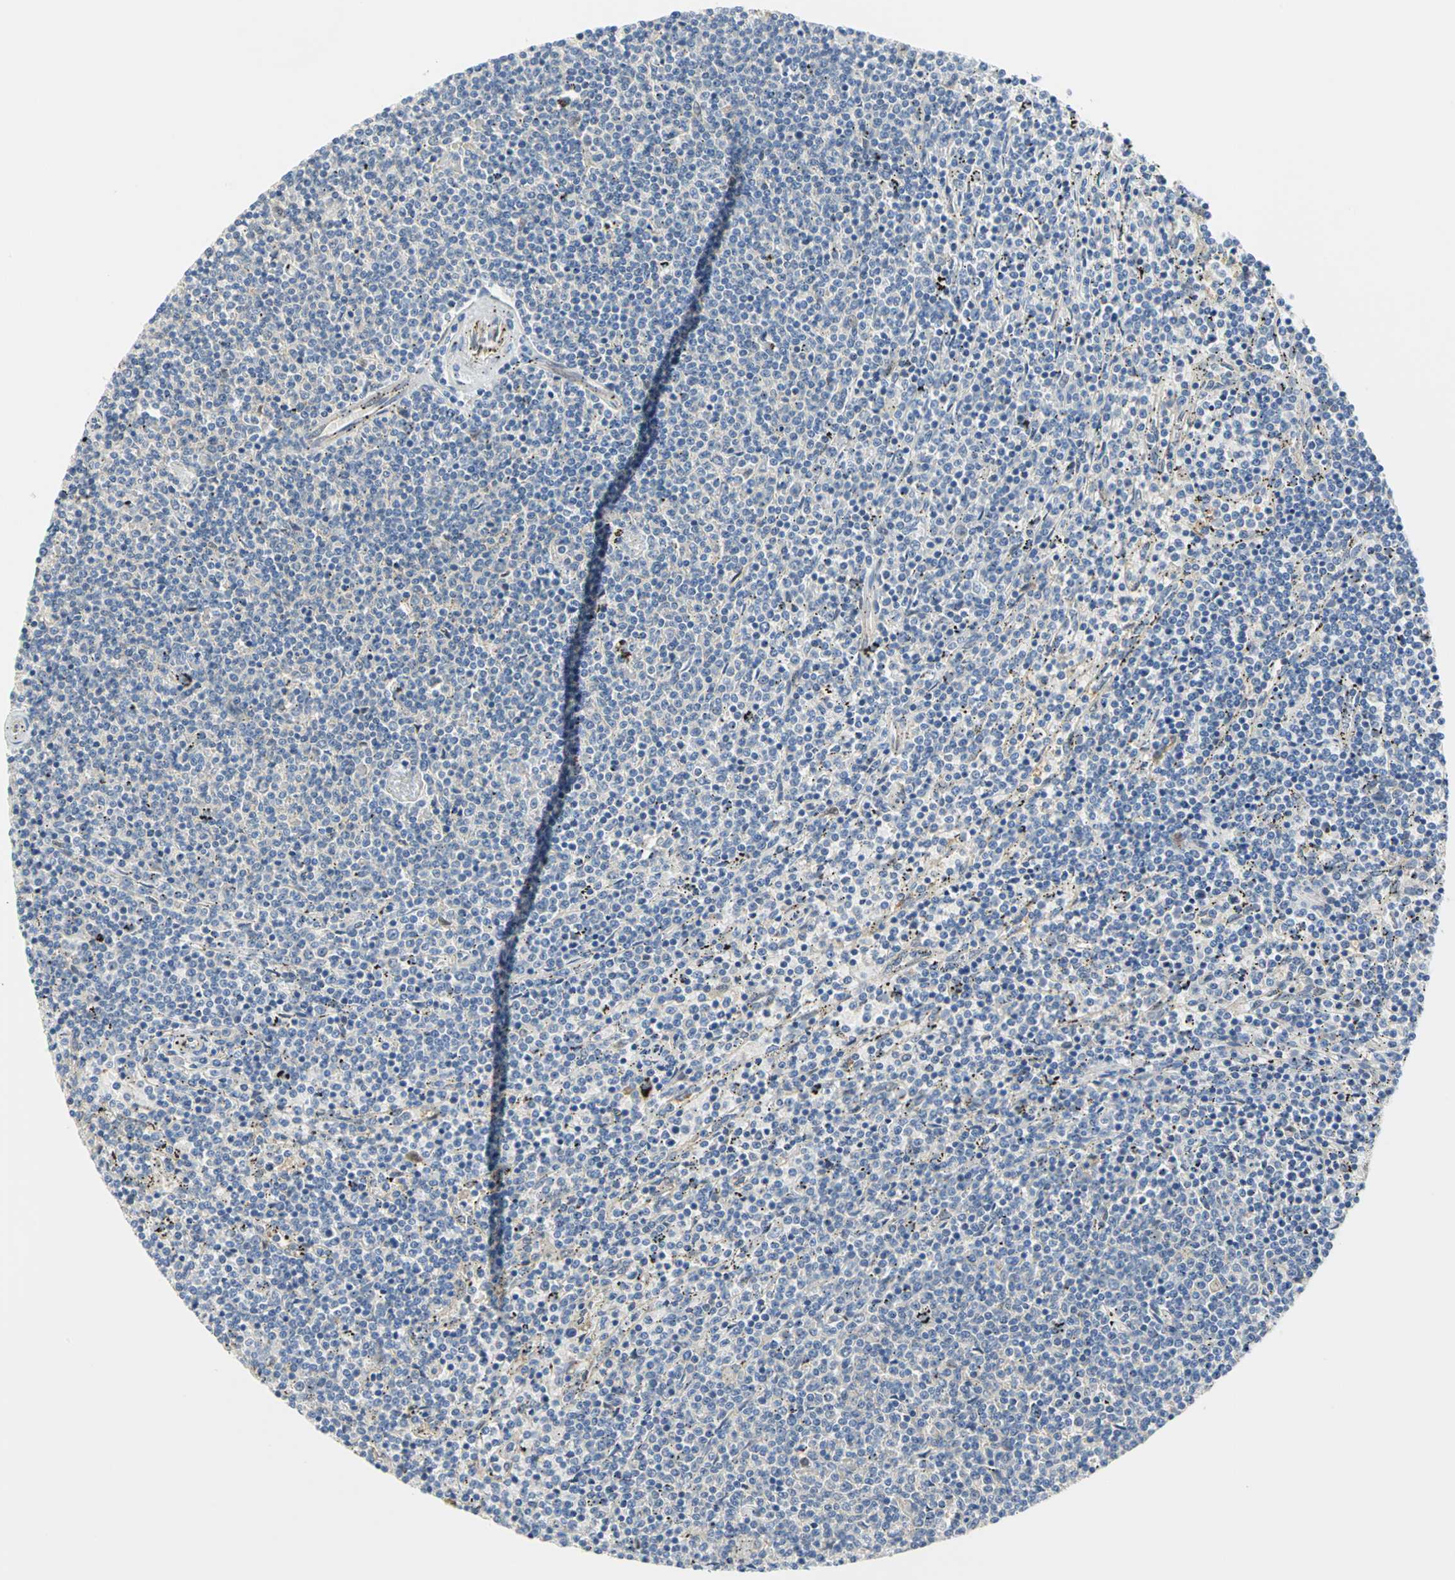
{"staining": {"intensity": "negative", "quantity": "none", "location": "none"}, "tissue": "lymphoma", "cell_type": "Tumor cells", "image_type": "cancer", "snomed": [{"axis": "morphology", "description": "Malignant lymphoma, non-Hodgkin's type, Low grade"}, {"axis": "topography", "description": "Spleen"}], "caption": "Human lymphoma stained for a protein using IHC displays no expression in tumor cells.", "gene": "PGM3", "patient": {"sex": "female", "age": 50}}